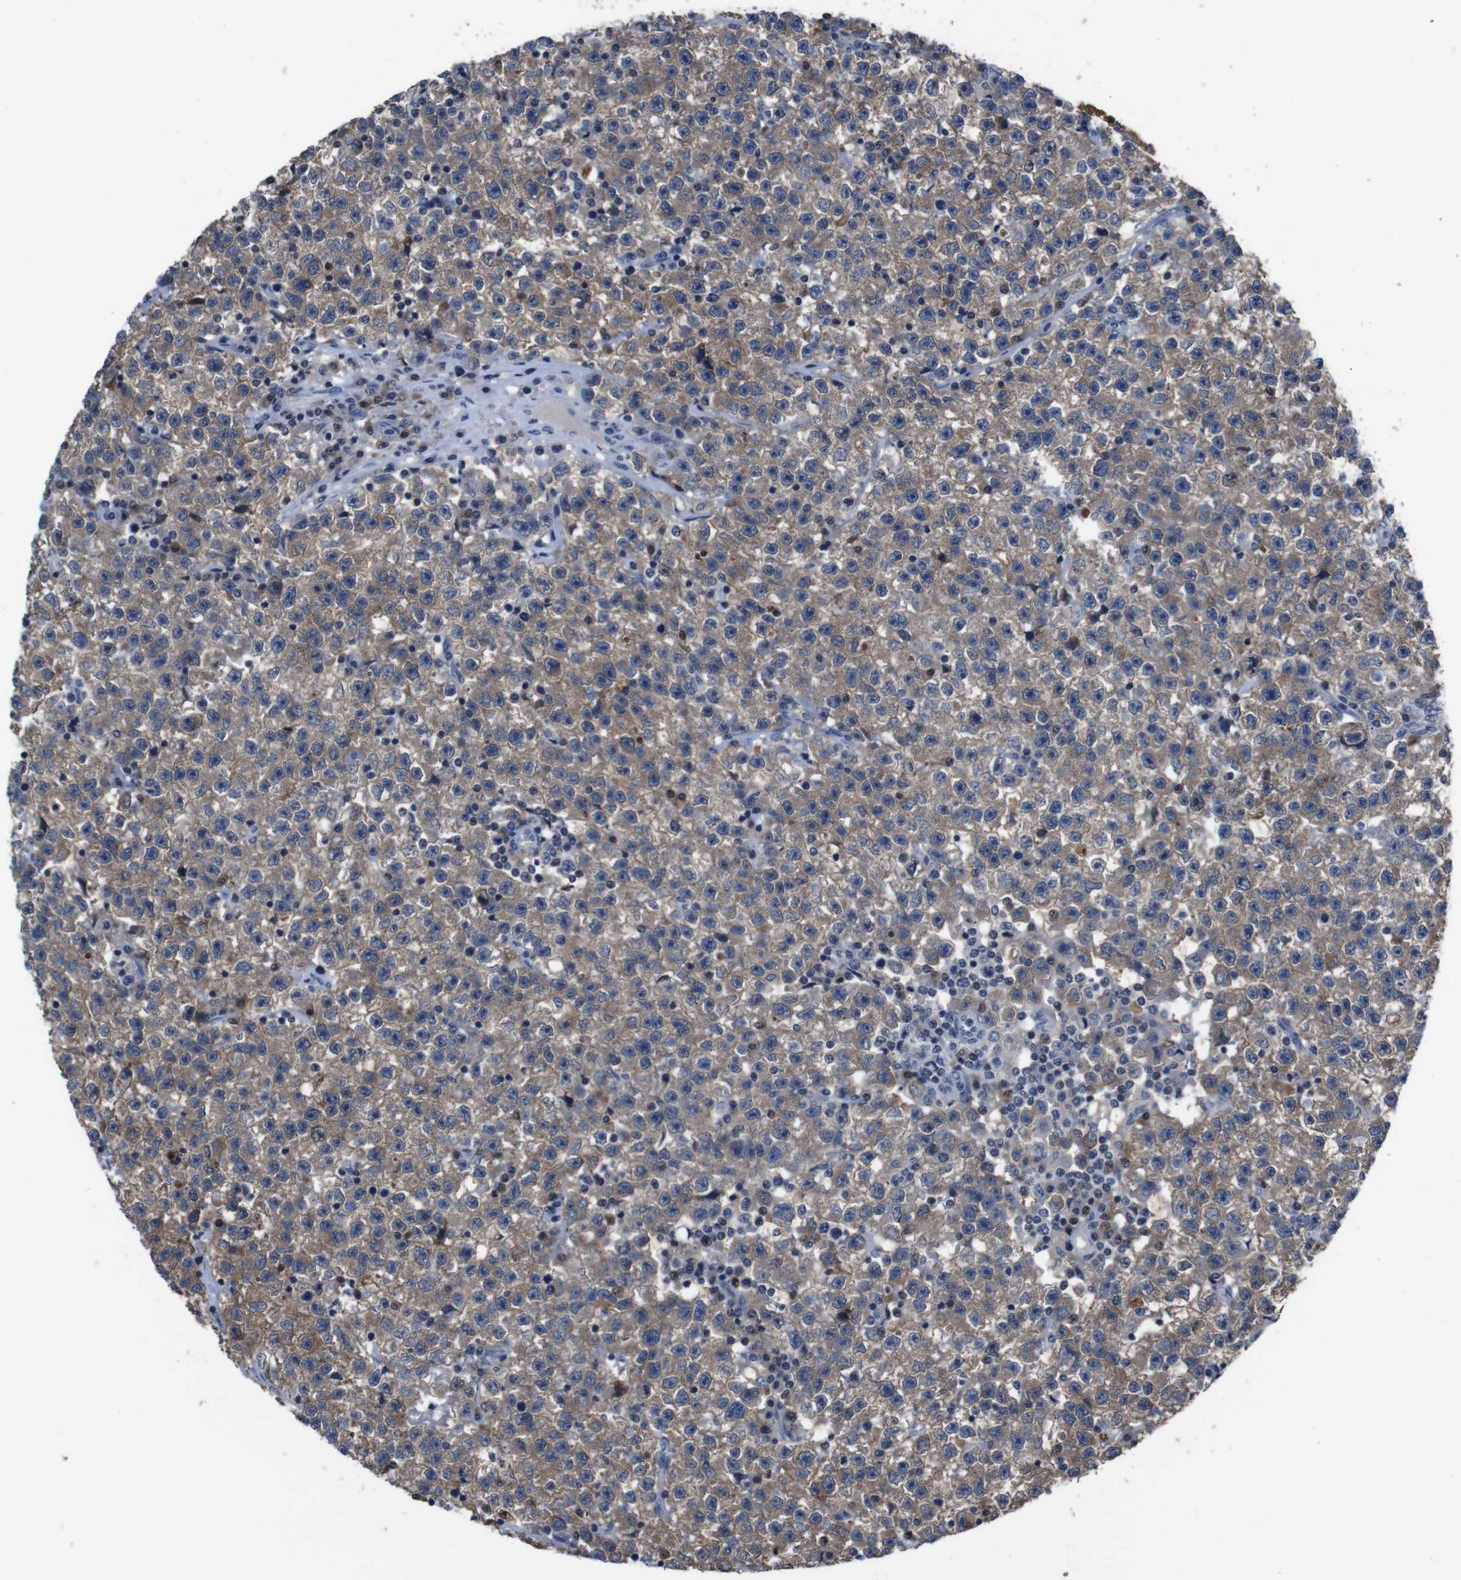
{"staining": {"intensity": "moderate", "quantity": ">75%", "location": "cytoplasmic/membranous"}, "tissue": "testis cancer", "cell_type": "Tumor cells", "image_type": "cancer", "snomed": [{"axis": "morphology", "description": "Seminoma, NOS"}, {"axis": "topography", "description": "Testis"}], "caption": "The image reveals a brown stain indicating the presence of a protein in the cytoplasmic/membranous of tumor cells in testis seminoma.", "gene": "SEMA4B", "patient": {"sex": "male", "age": 22}}